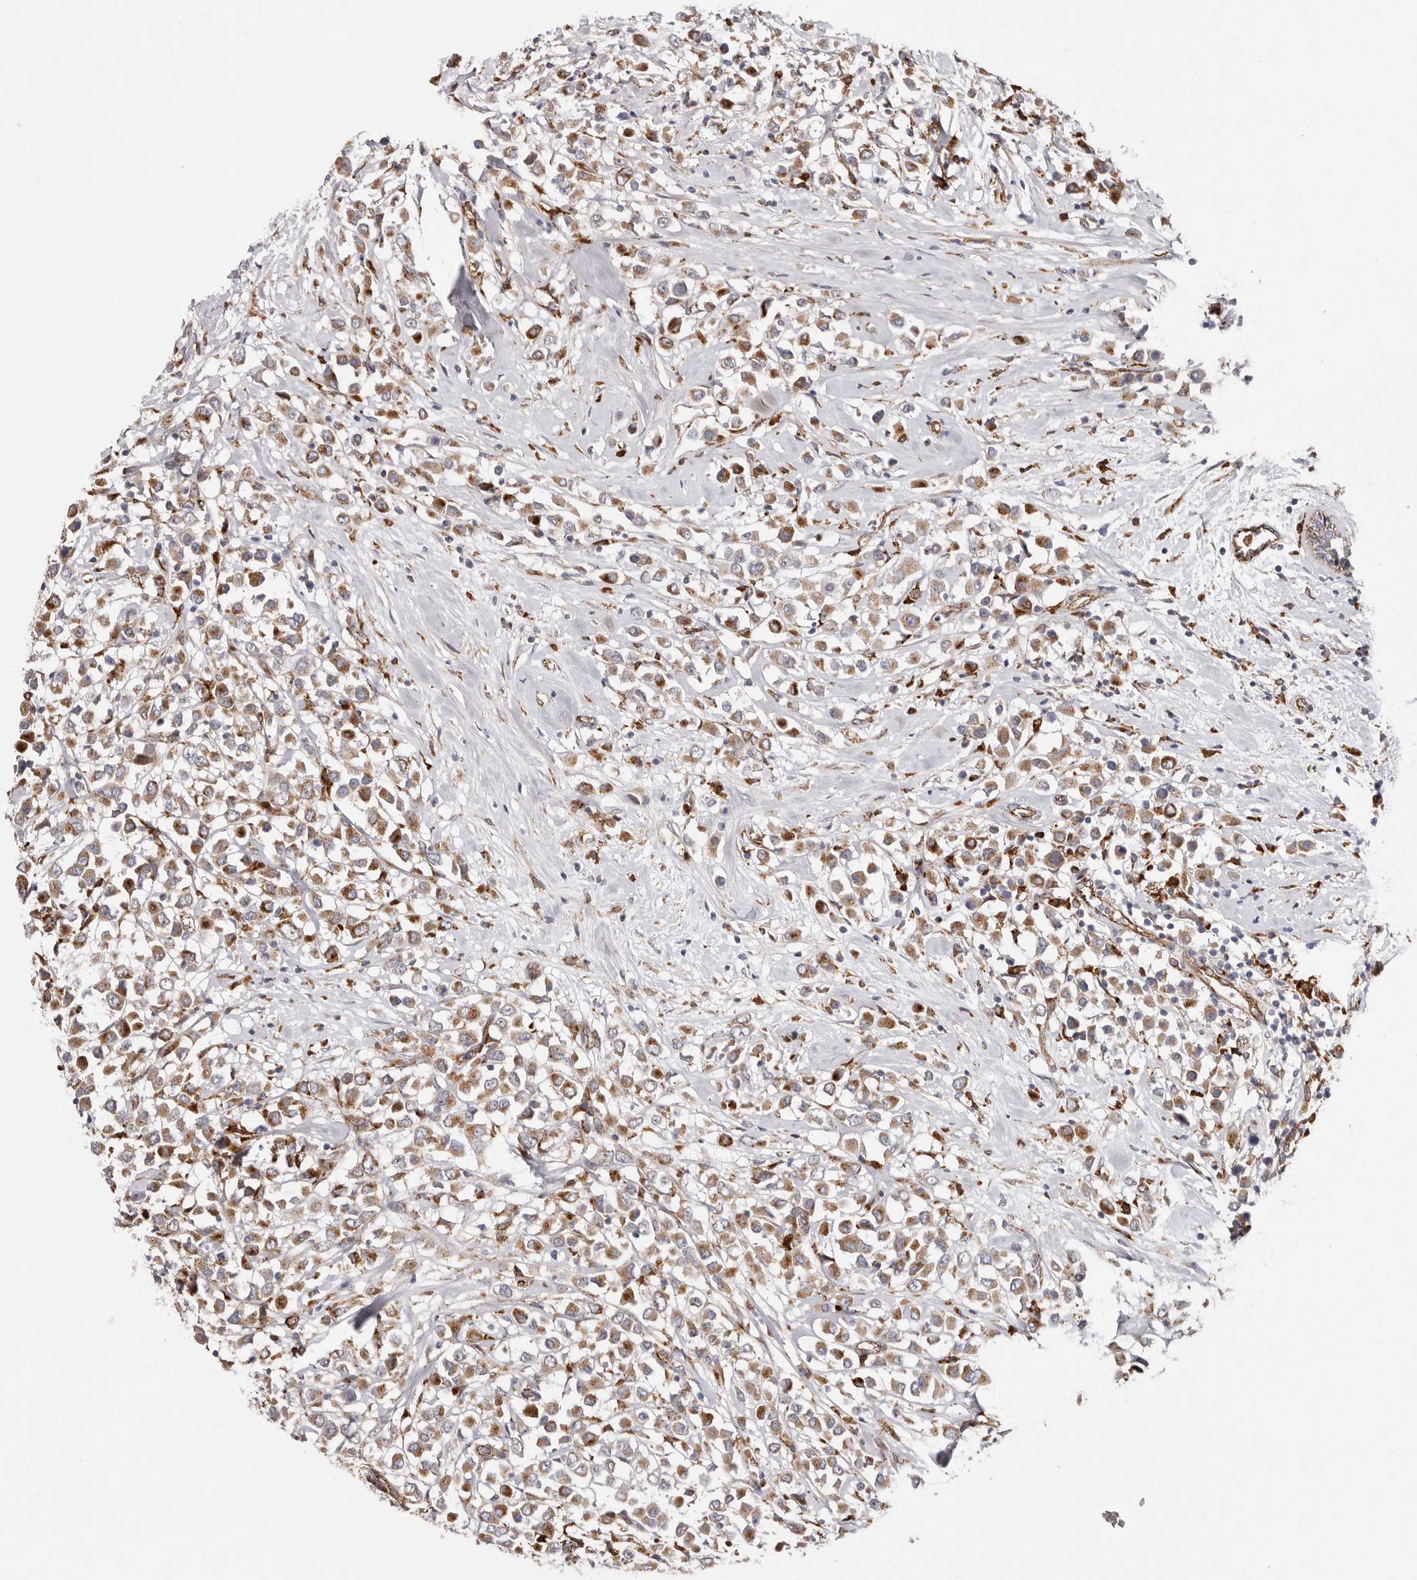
{"staining": {"intensity": "moderate", "quantity": ">75%", "location": "cytoplasmic/membranous"}, "tissue": "breast cancer", "cell_type": "Tumor cells", "image_type": "cancer", "snomed": [{"axis": "morphology", "description": "Duct carcinoma"}, {"axis": "topography", "description": "Breast"}], "caption": "Moderate cytoplasmic/membranous expression for a protein is seen in approximately >75% of tumor cells of breast cancer using immunohistochemistry.", "gene": "GRN", "patient": {"sex": "female", "age": 61}}